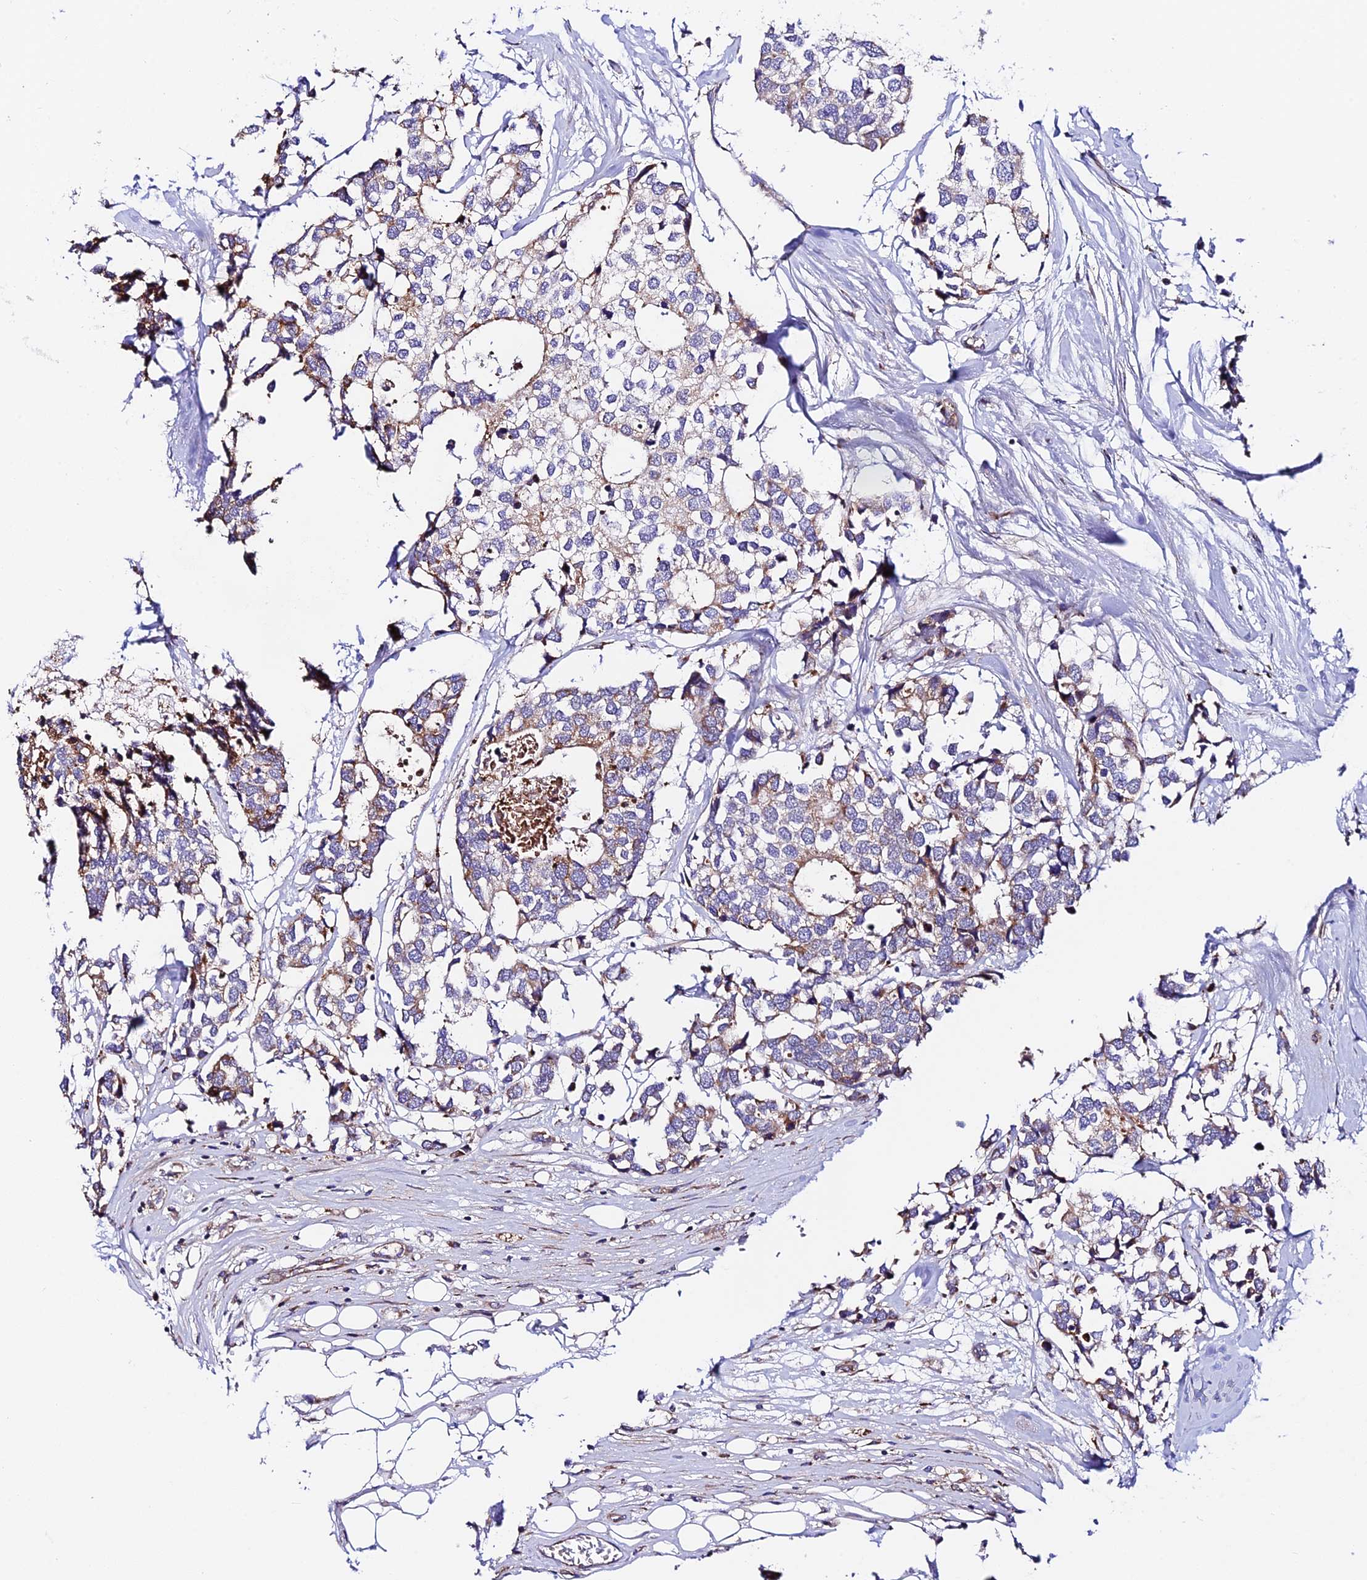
{"staining": {"intensity": "moderate", "quantity": "<25%", "location": "cytoplasmic/membranous"}, "tissue": "breast cancer", "cell_type": "Tumor cells", "image_type": "cancer", "snomed": [{"axis": "morphology", "description": "Duct carcinoma"}, {"axis": "topography", "description": "Breast"}], "caption": "Human breast infiltrating ductal carcinoma stained for a protein (brown) reveals moderate cytoplasmic/membranous positive staining in approximately <25% of tumor cells.", "gene": "VPS13C", "patient": {"sex": "female", "age": 83}}